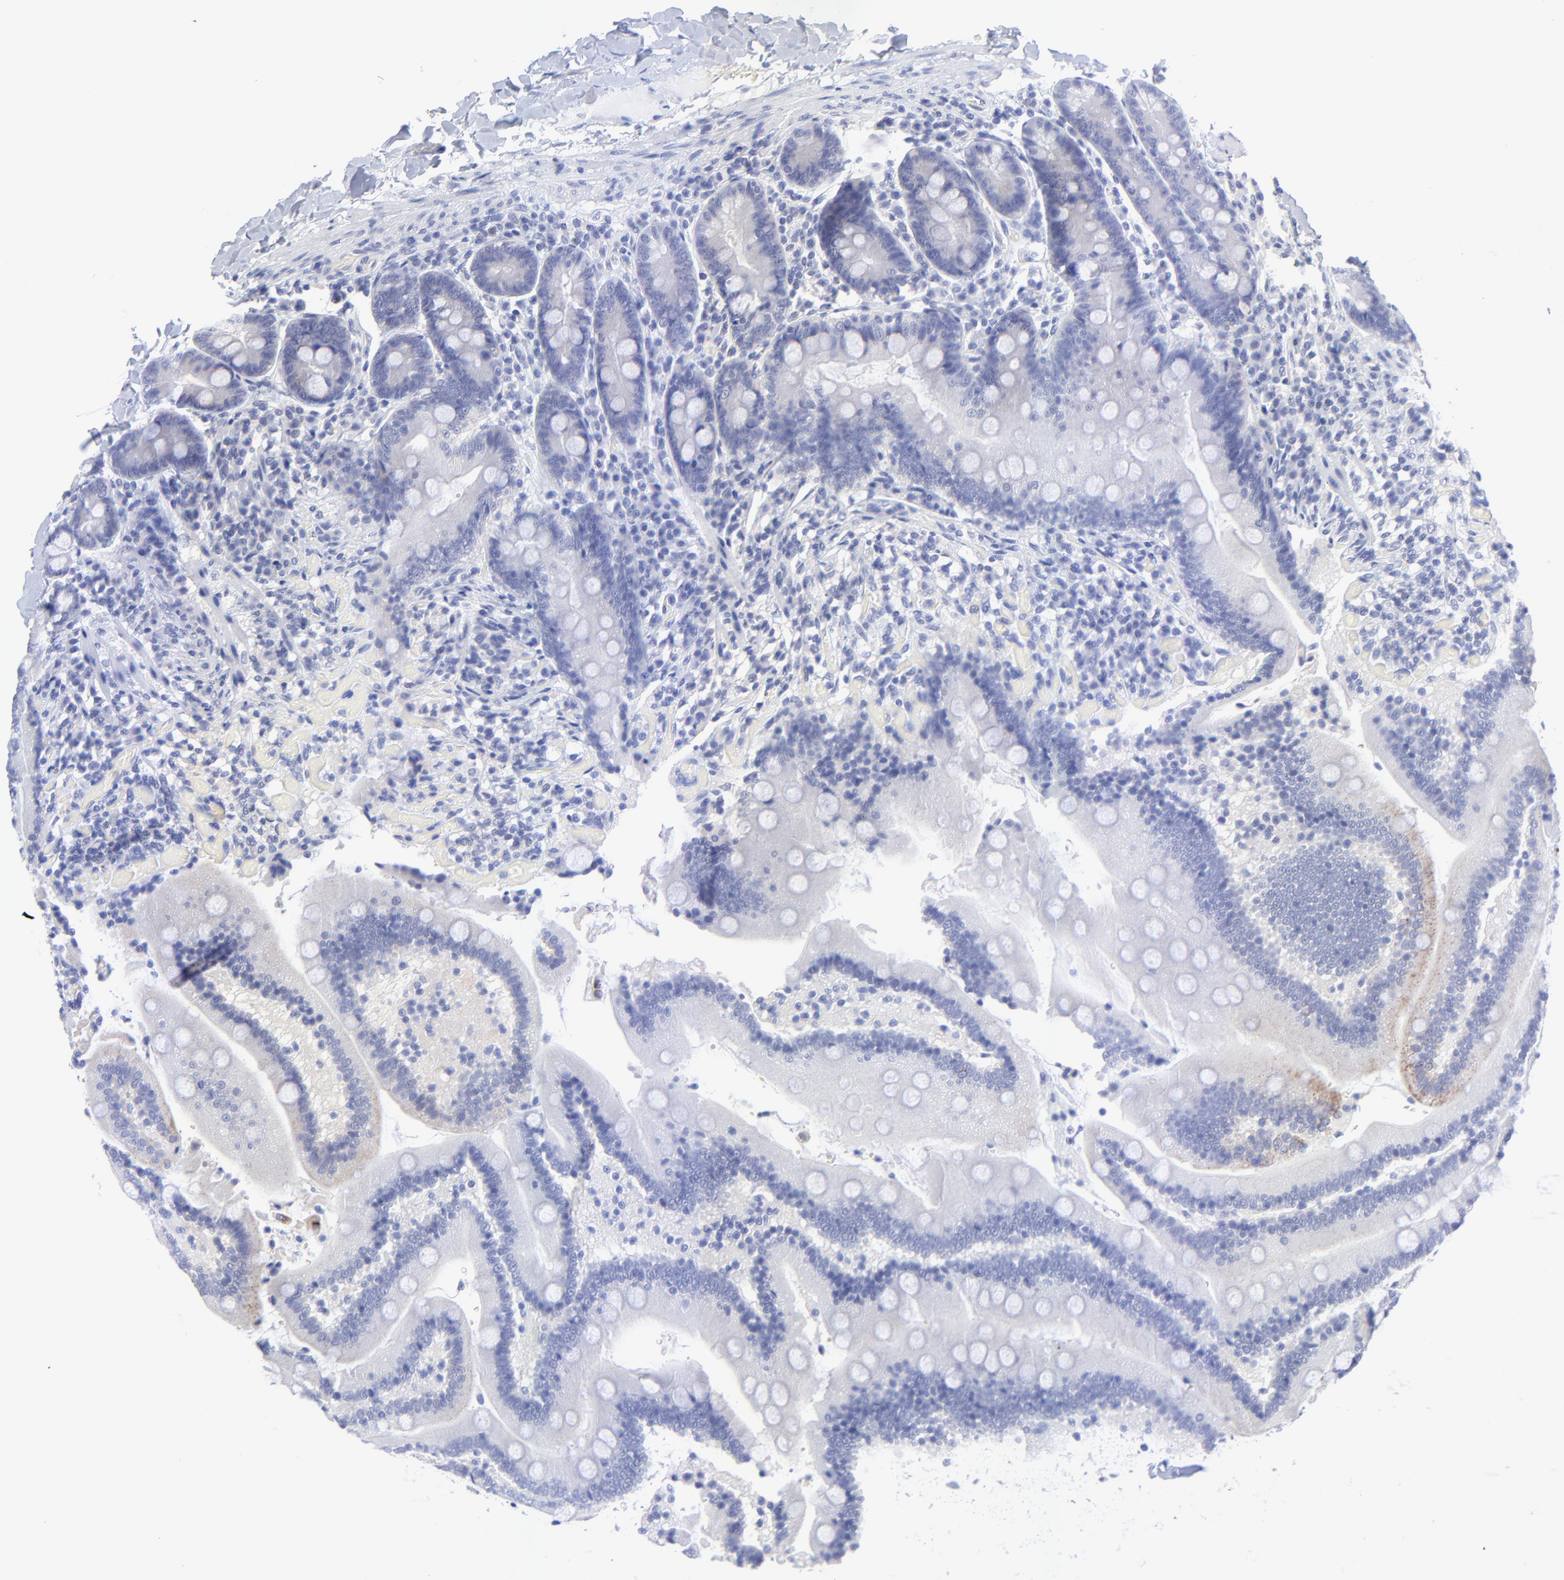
{"staining": {"intensity": "moderate", "quantity": "<25%", "location": "nuclear"}, "tissue": "duodenum", "cell_type": "Glandular cells", "image_type": "normal", "snomed": [{"axis": "morphology", "description": "Normal tissue, NOS"}, {"axis": "topography", "description": "Duodenum"}], "caption": "Protein analysis of normal duodenum demonstrates moderate nuclear positivity in about <25% of glandular cells.", "gene": "ZNF747", "patient": {"sex": "male", "age": 66}}